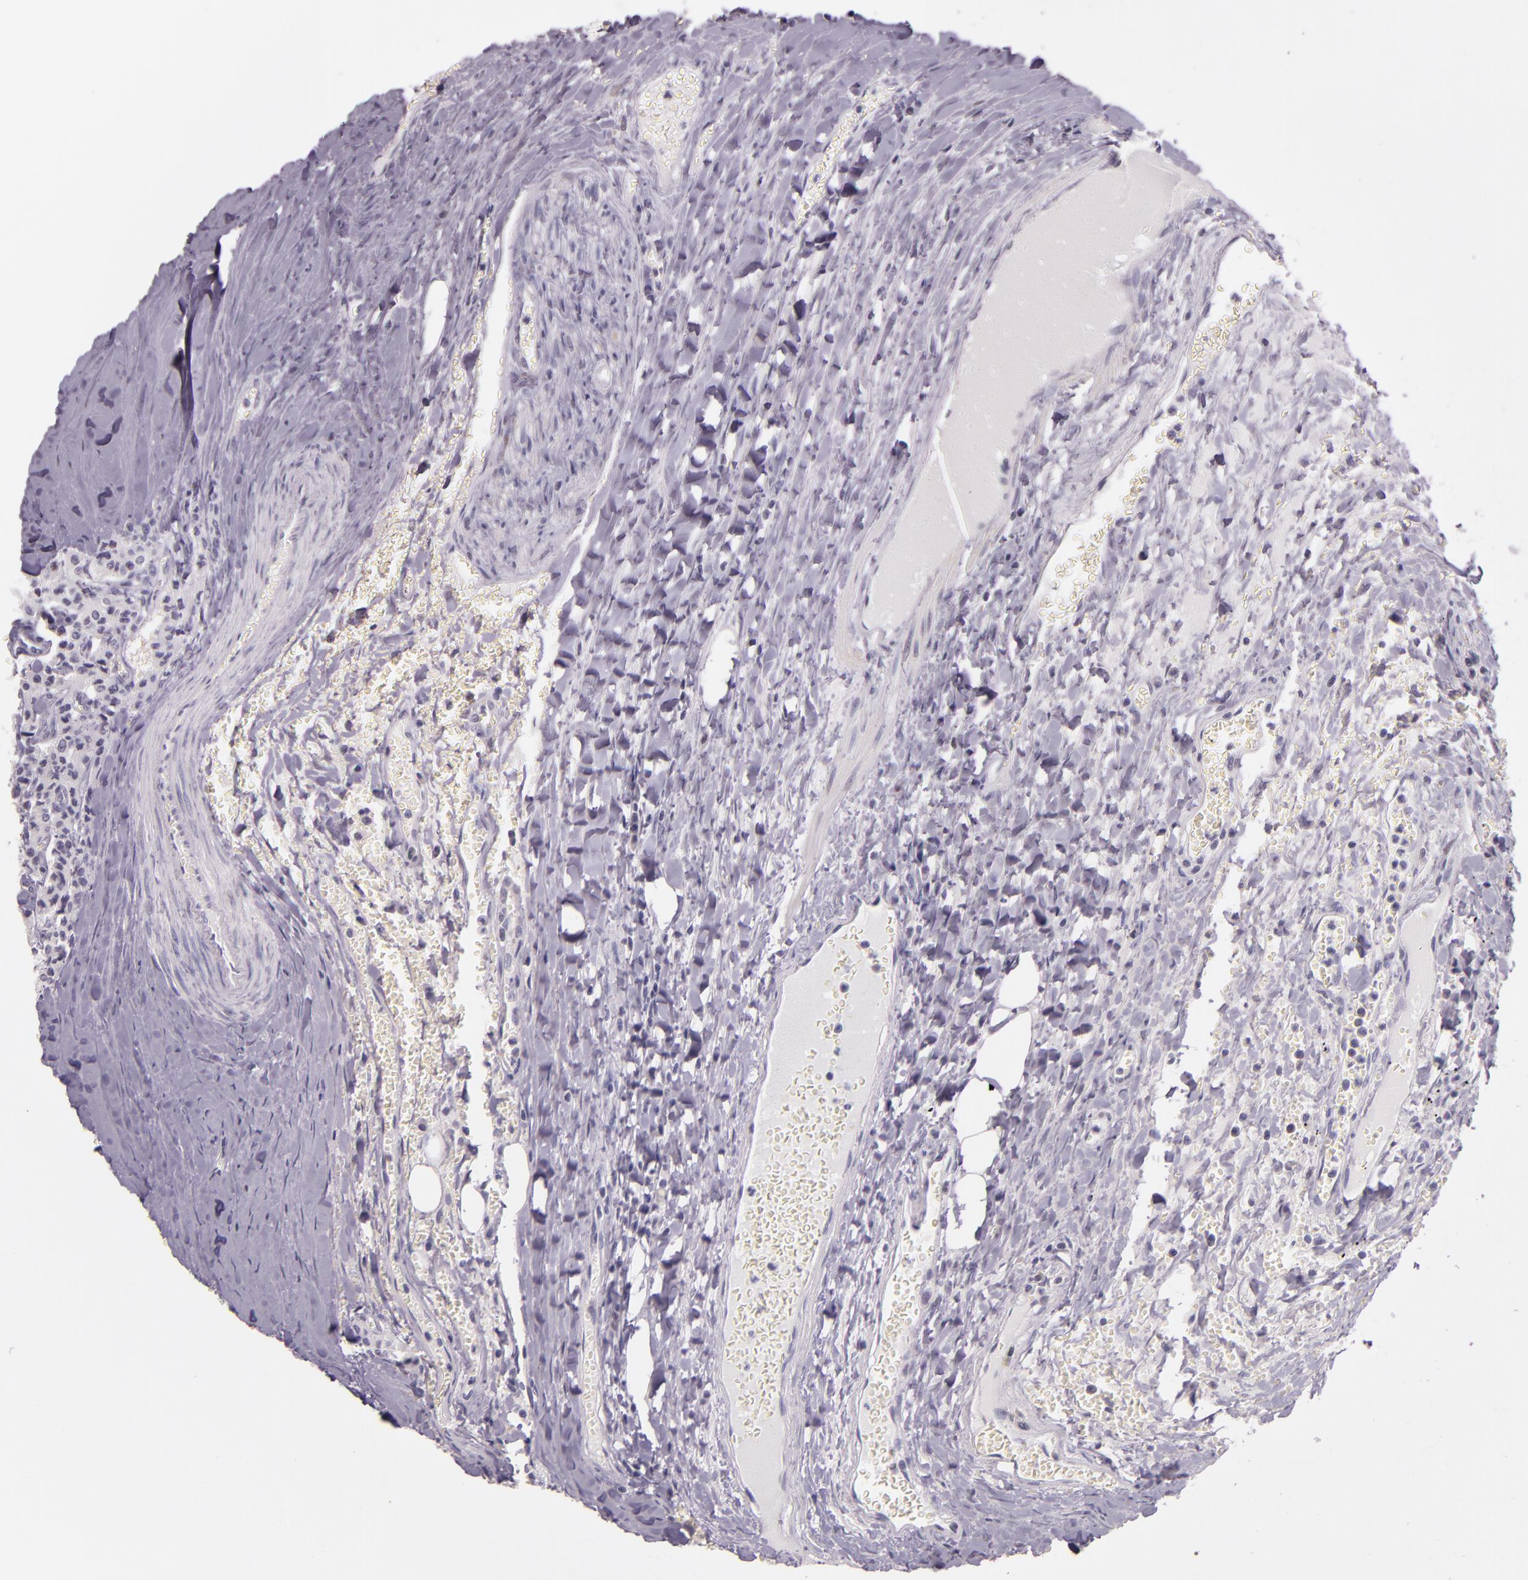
{"staining": {"intensity": "negative", "quantity": "none", "location": "none"}, "tissue": "carcinoid", "cell_type": "Tumor cells", "image_type": "cancer", "snomed": [{"axis": "morphology", "description": "Carcinoid, malignant, NOS"}, {"axis": "topography", "description": "Bronchus"}], "caption": "An image of carcinoid stained for a protein displays no brown staining in tumor cells.", "gene": "HSPA8", "patient": {"sex": "male", "age": 55}}